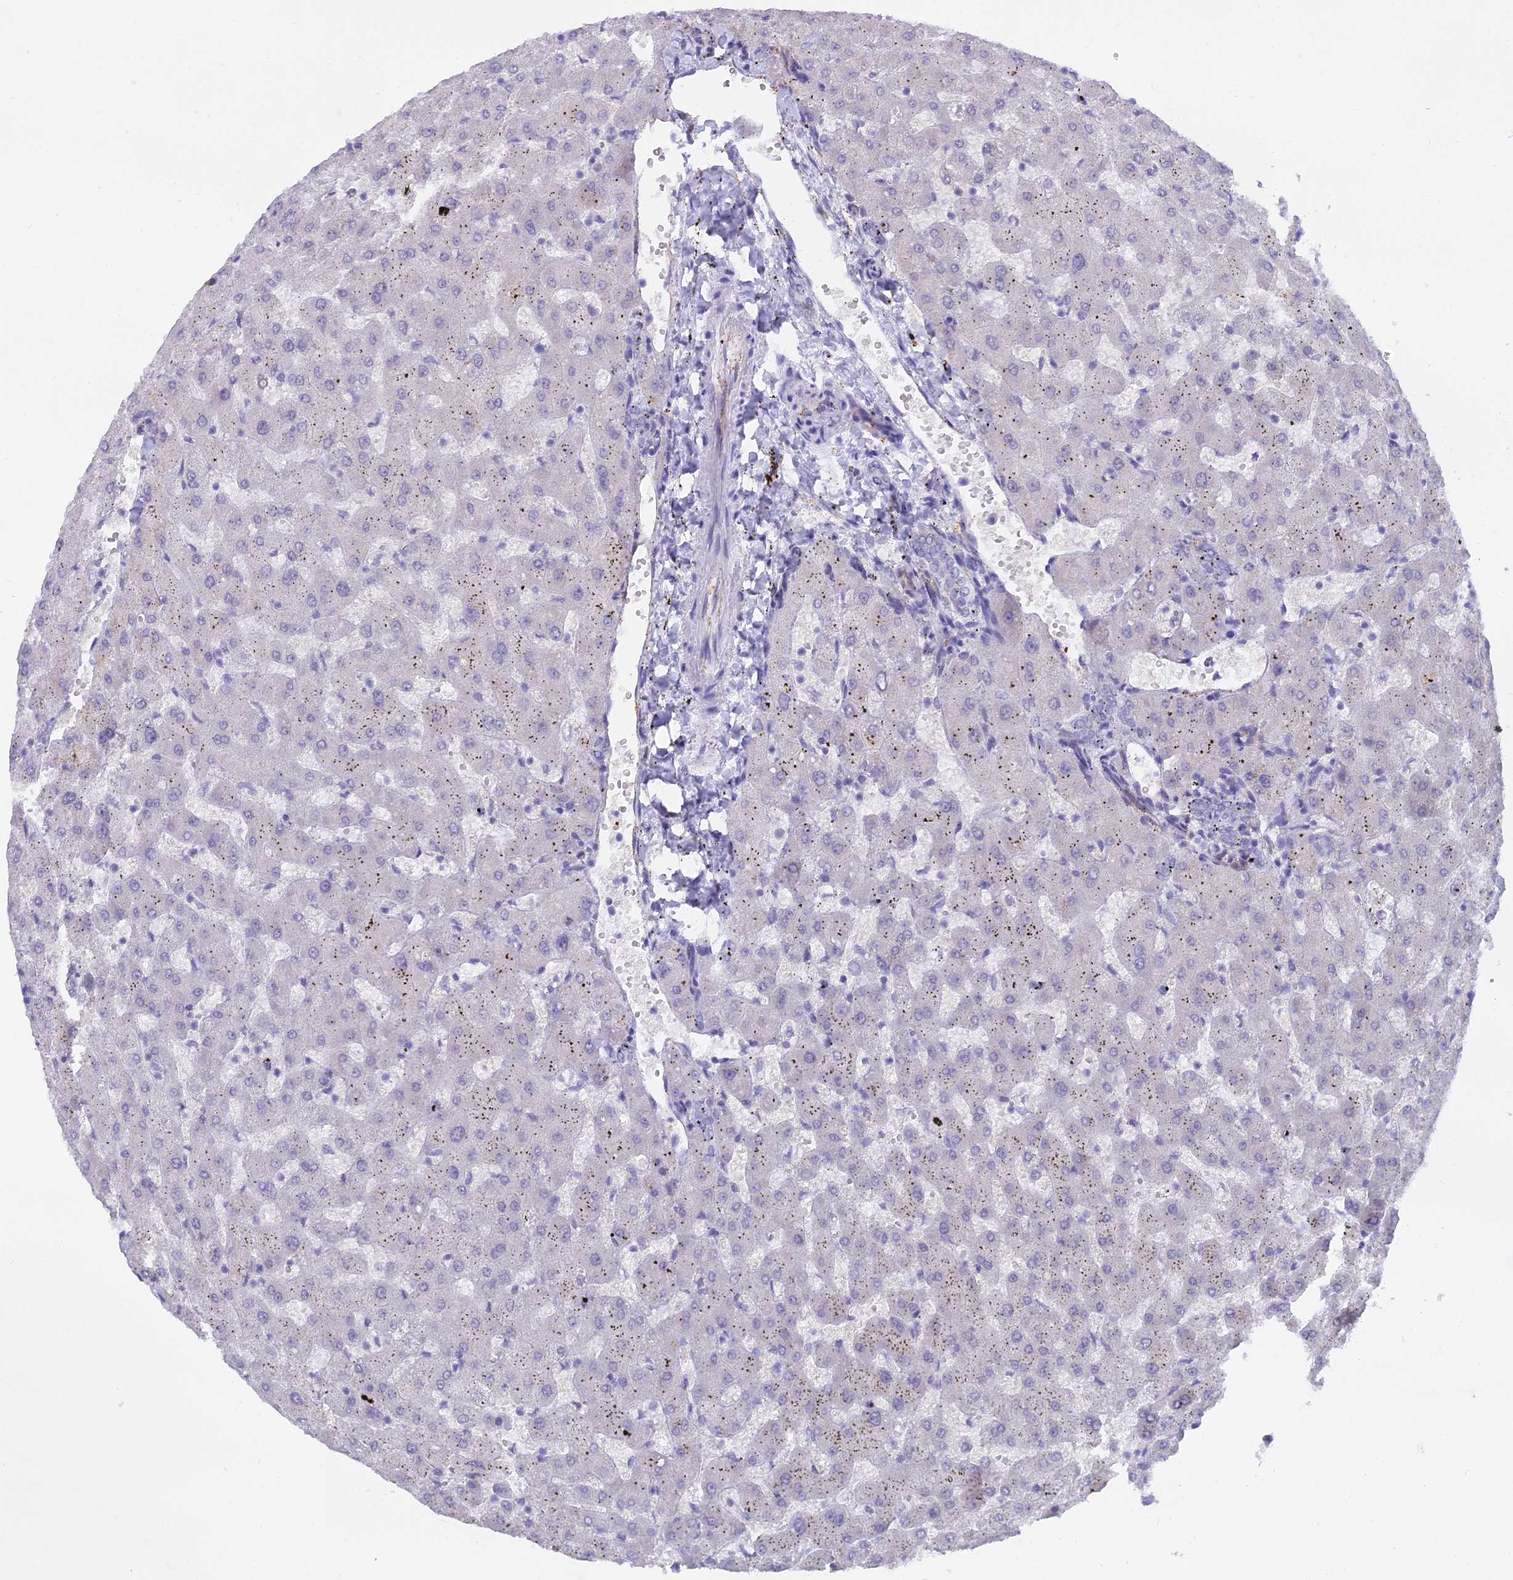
{"staining": {"intensity": "negative", "quantity": "none", "location": "none"}, "tissue": "liver", "cell_type": "Cholangiocytes", "image_type": "normal", "snomed": [{"axis": "morphology", "description": "Normal tissue, NOS"}, {"axis": "topography", "description": "Liver"}], "caption": "A high-resolution image shows immunohistochemistry staining of unremarkable liver, which demonstrates no significant positivity in cholangiocytes.", "gene": "BLNK", "patient": {"sex": "female", "age": 63}}